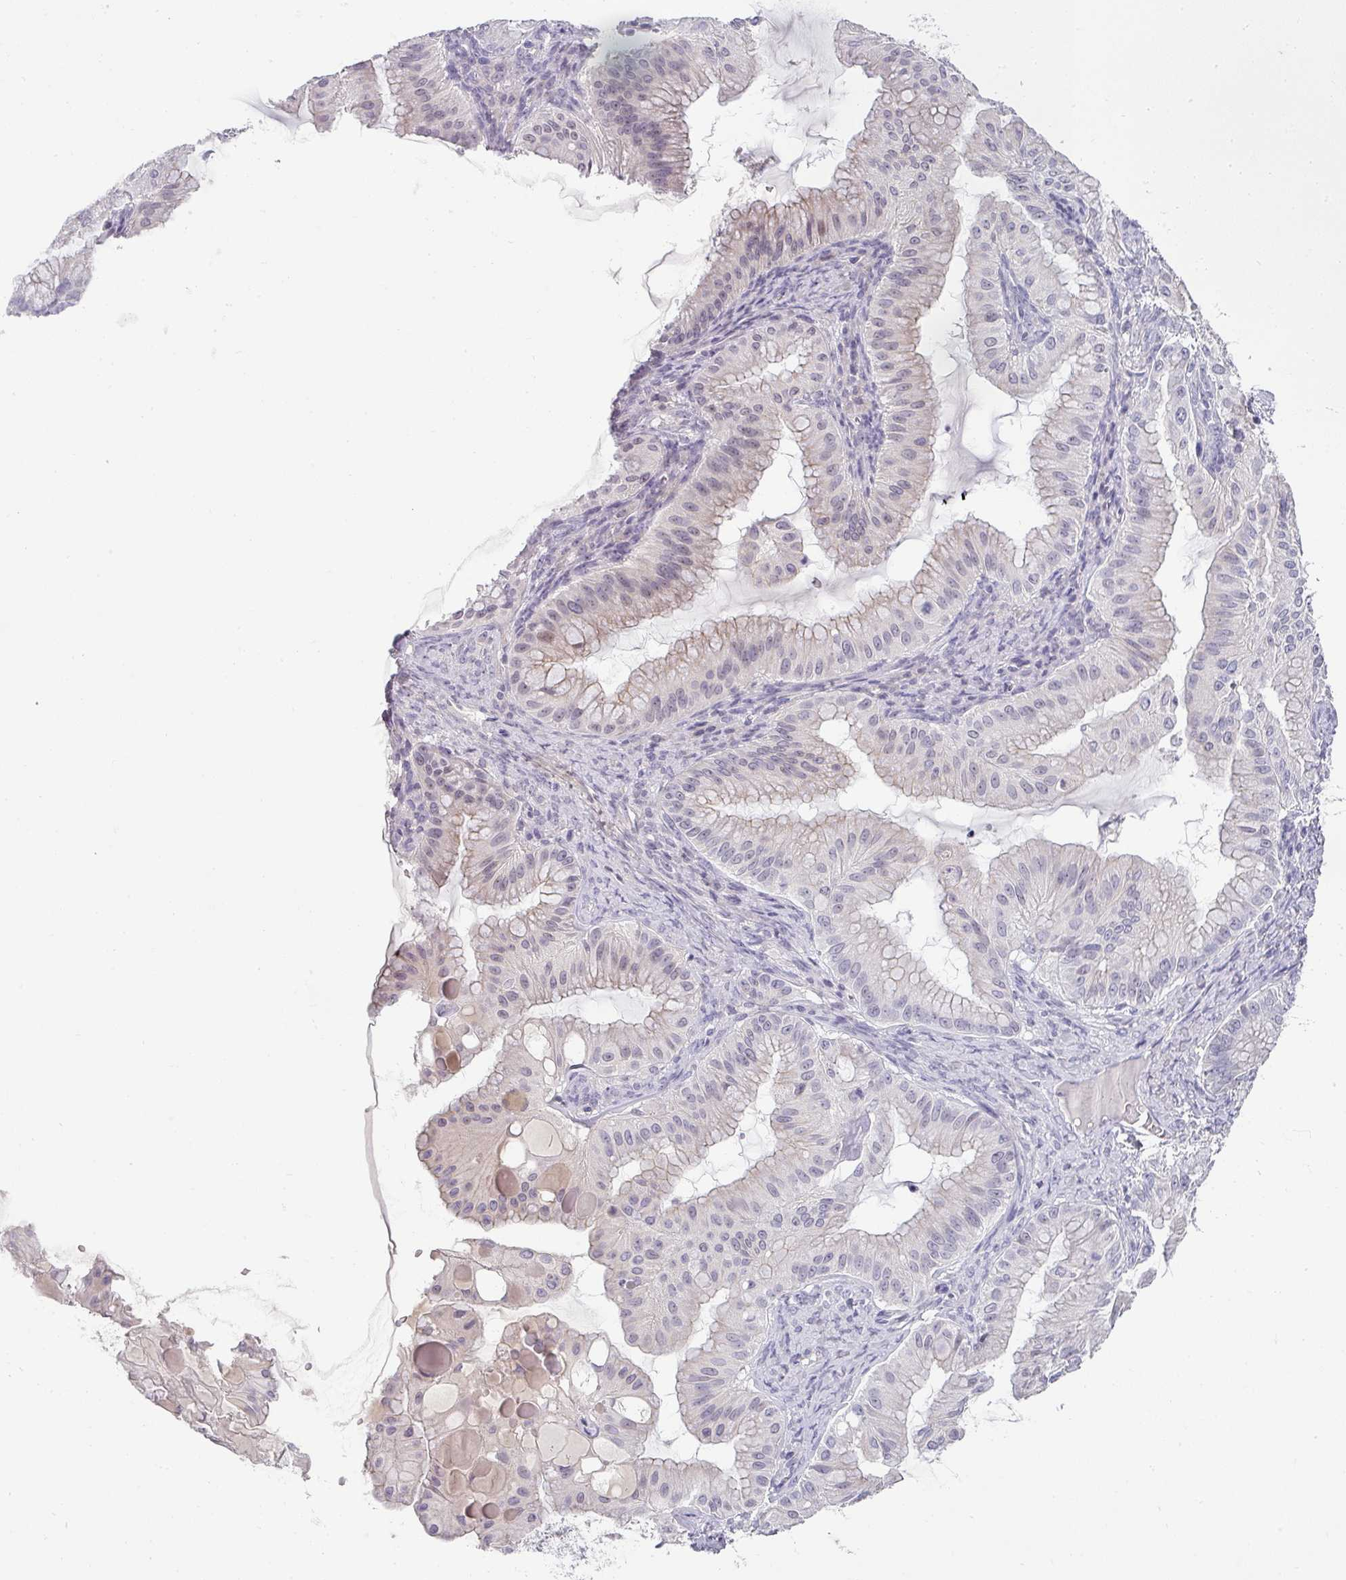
{"staining": {"intensity": "weak", "quantity": "<25%", "location": "cytoplasmic/membranous"}, "tissue": "ovarian cancer", "cell_type": "Tumor cells", "image_type": "cancer", "snomed": [{"axis": "morphology", "description": "Cystadenocarcinoma, mucinous, NOS"}, {"axis": "topography", "description": "Ovary"}], "caption": "A high-resolution histopathology image shows IHC staining of ovarian mucinous cystadenocarcinoma, which shows no significant expression in tumor cells.", "gene": "BTLA", "patient": {"sex": "female", "age": 61}}